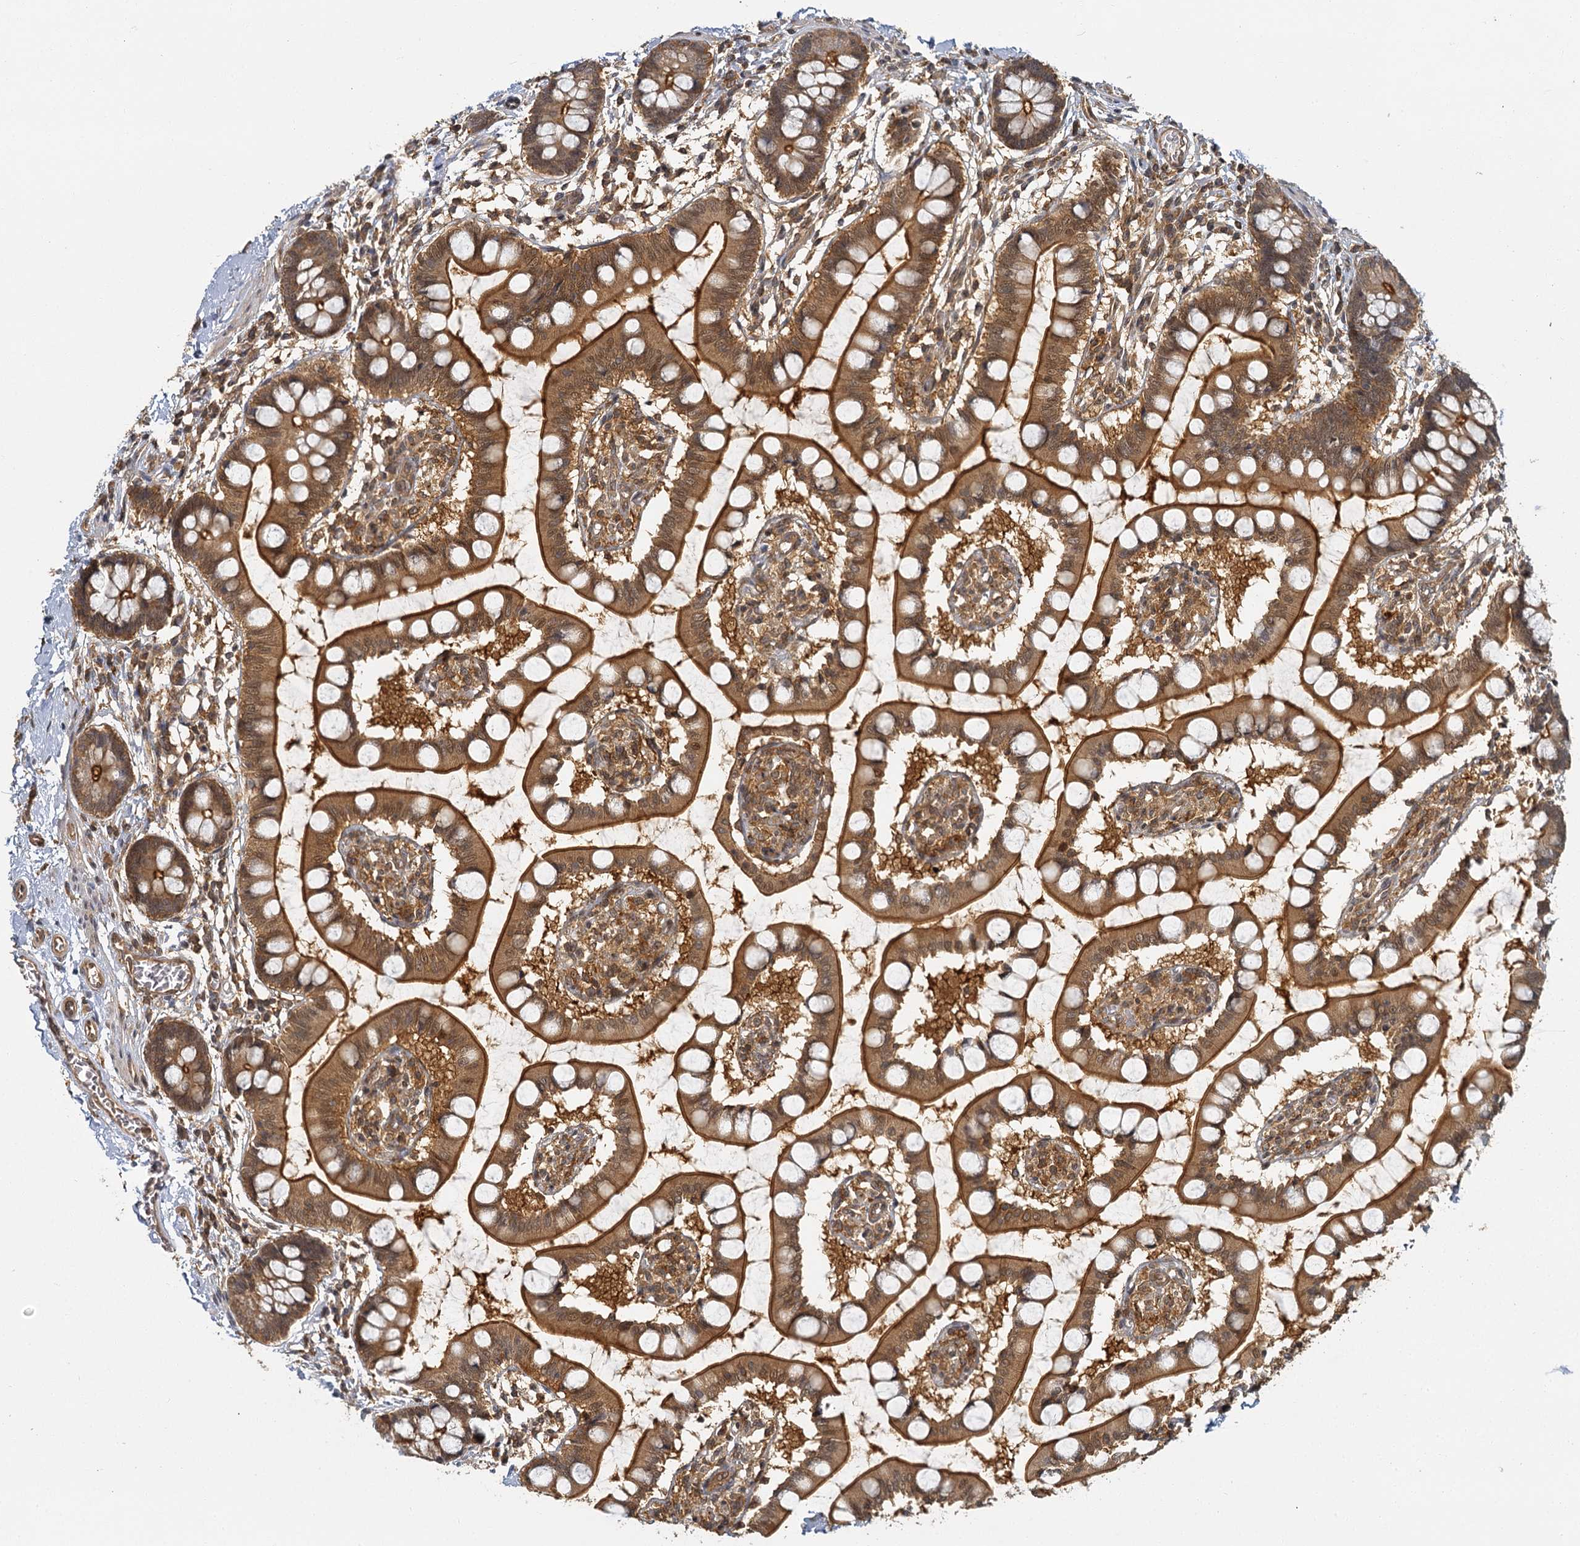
{"staining": {"intensity": "strong", "quantity": ">75%", "location": "cytoplasmic/membranous,nuclear"}, "tissue": "small intestine", "cell_type": "Glandular cells", "image_type": "normal", "snomed": [{"axis": "morphology", "description": "Normal tissue, NOS"}, {"axis": "topography", "description": "Small intestine"}], "caption": "The micrograph exhibits immunohistochemical staining of normal small intestine. There is strong cytoplasmic/membranous,nuclear expression is identified in approximately >75% of glandular cells. The staining was performed using DAB (3,3'-diaminobenzidine), with brown indicating positive protein expression. Nuclei are stained blue with hematoxylin.", "gene": "ZNF549", "patient": {"sex": "male", "age": 52}}